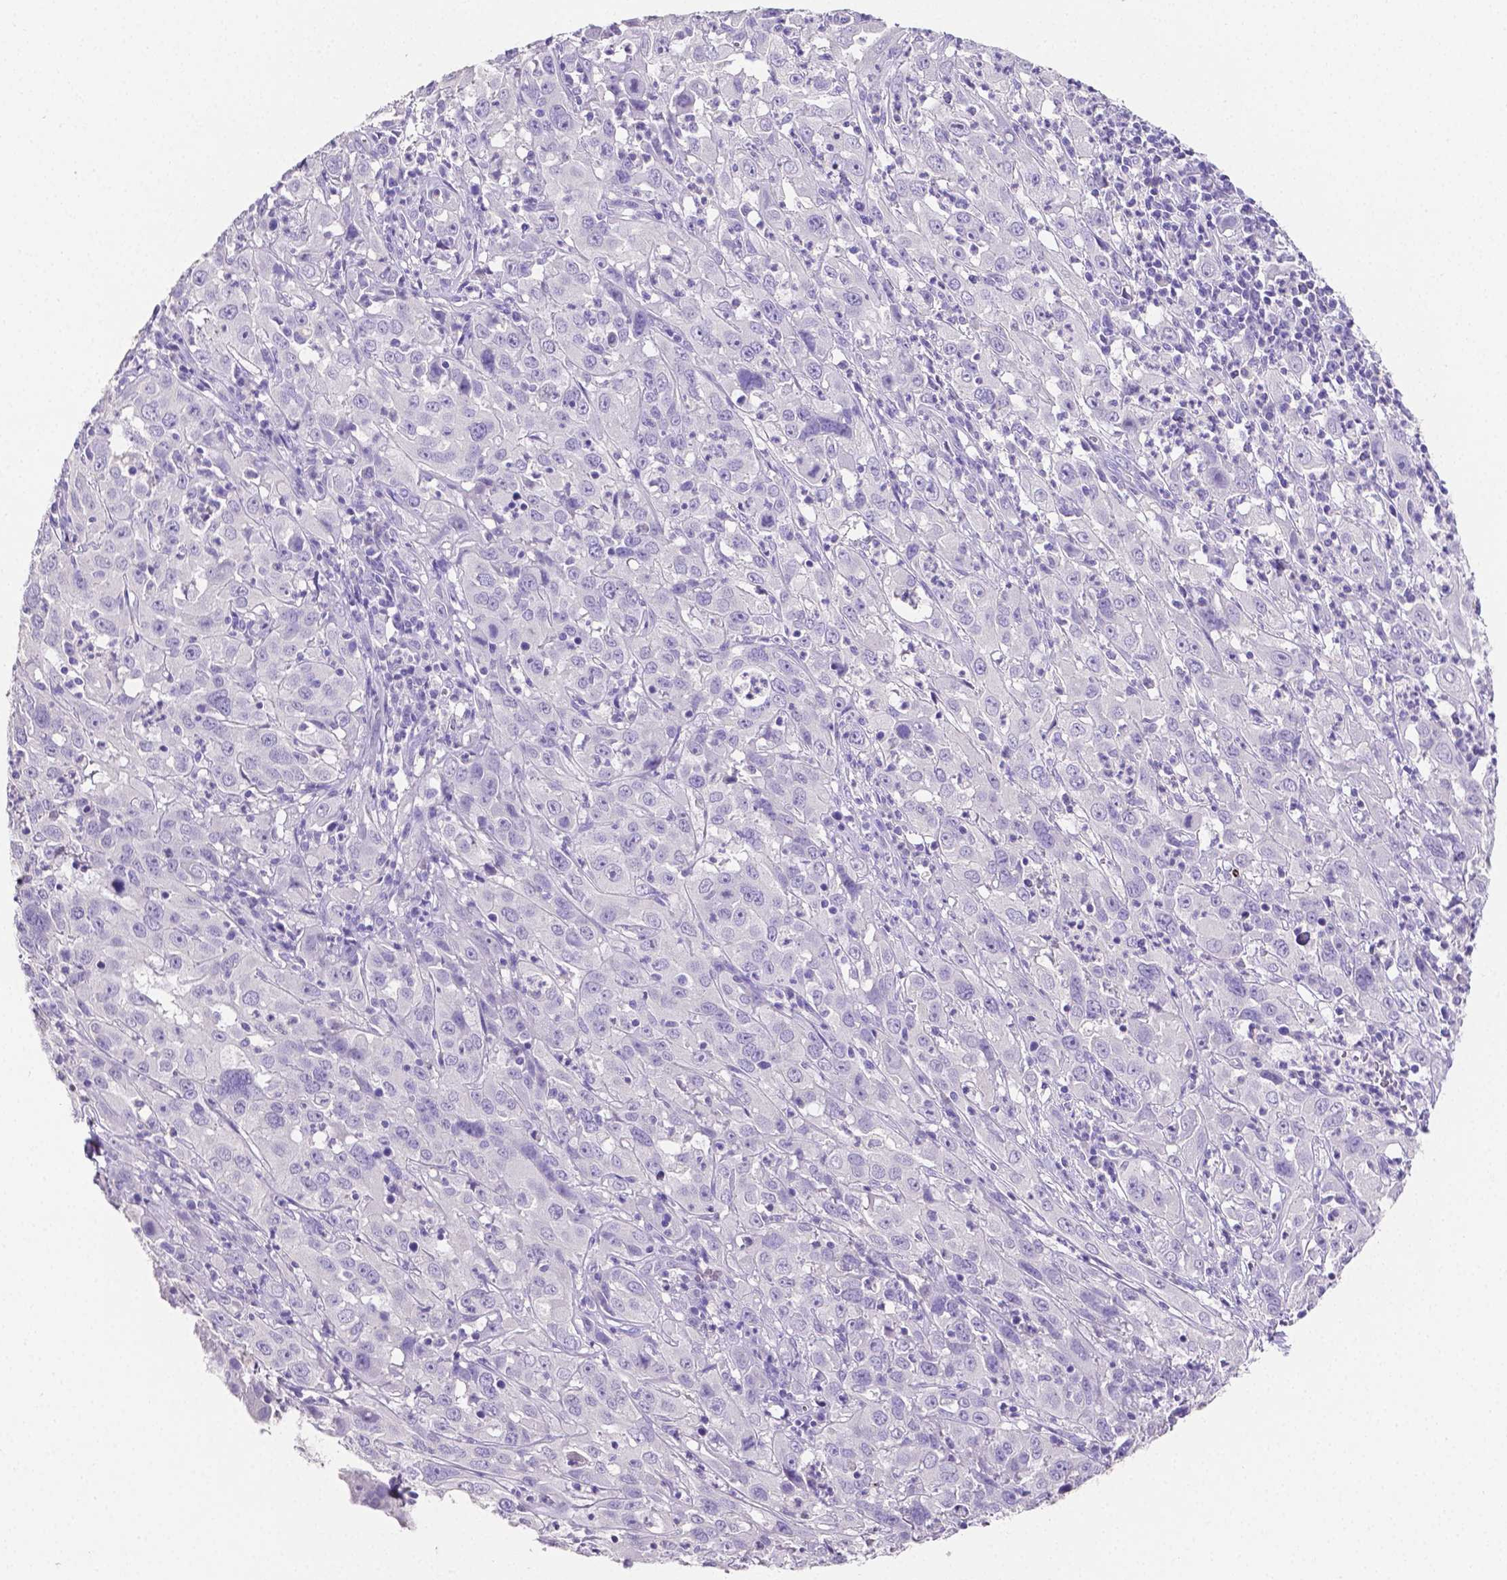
{"staining": {"intensity": "negative", "quantity": "none", "location": "none"}, "tissue": "cervical cancer", "cell_type": "Tumor cells", "image_type": "cancer", "snomed": [{"axis": "morphology", "description": "Squamous cell carcinoma, NOS"}, {"axis": "topography", "description": "Cervix"}], "caption": "This is a photomicrograph of immunohistochemistry staining of squamous cell carcinoma (cervical), which shows no expression in tumor cells. The staining was performed using DAB (3,3'-diaminobenzidine) to visualize the protein expression in brown, while the nuclei were stained in blue with hematoxylin (Magnification: 20x).", "gene": "SLC22A2", "patient": {"sex": "female", "age": 32}}